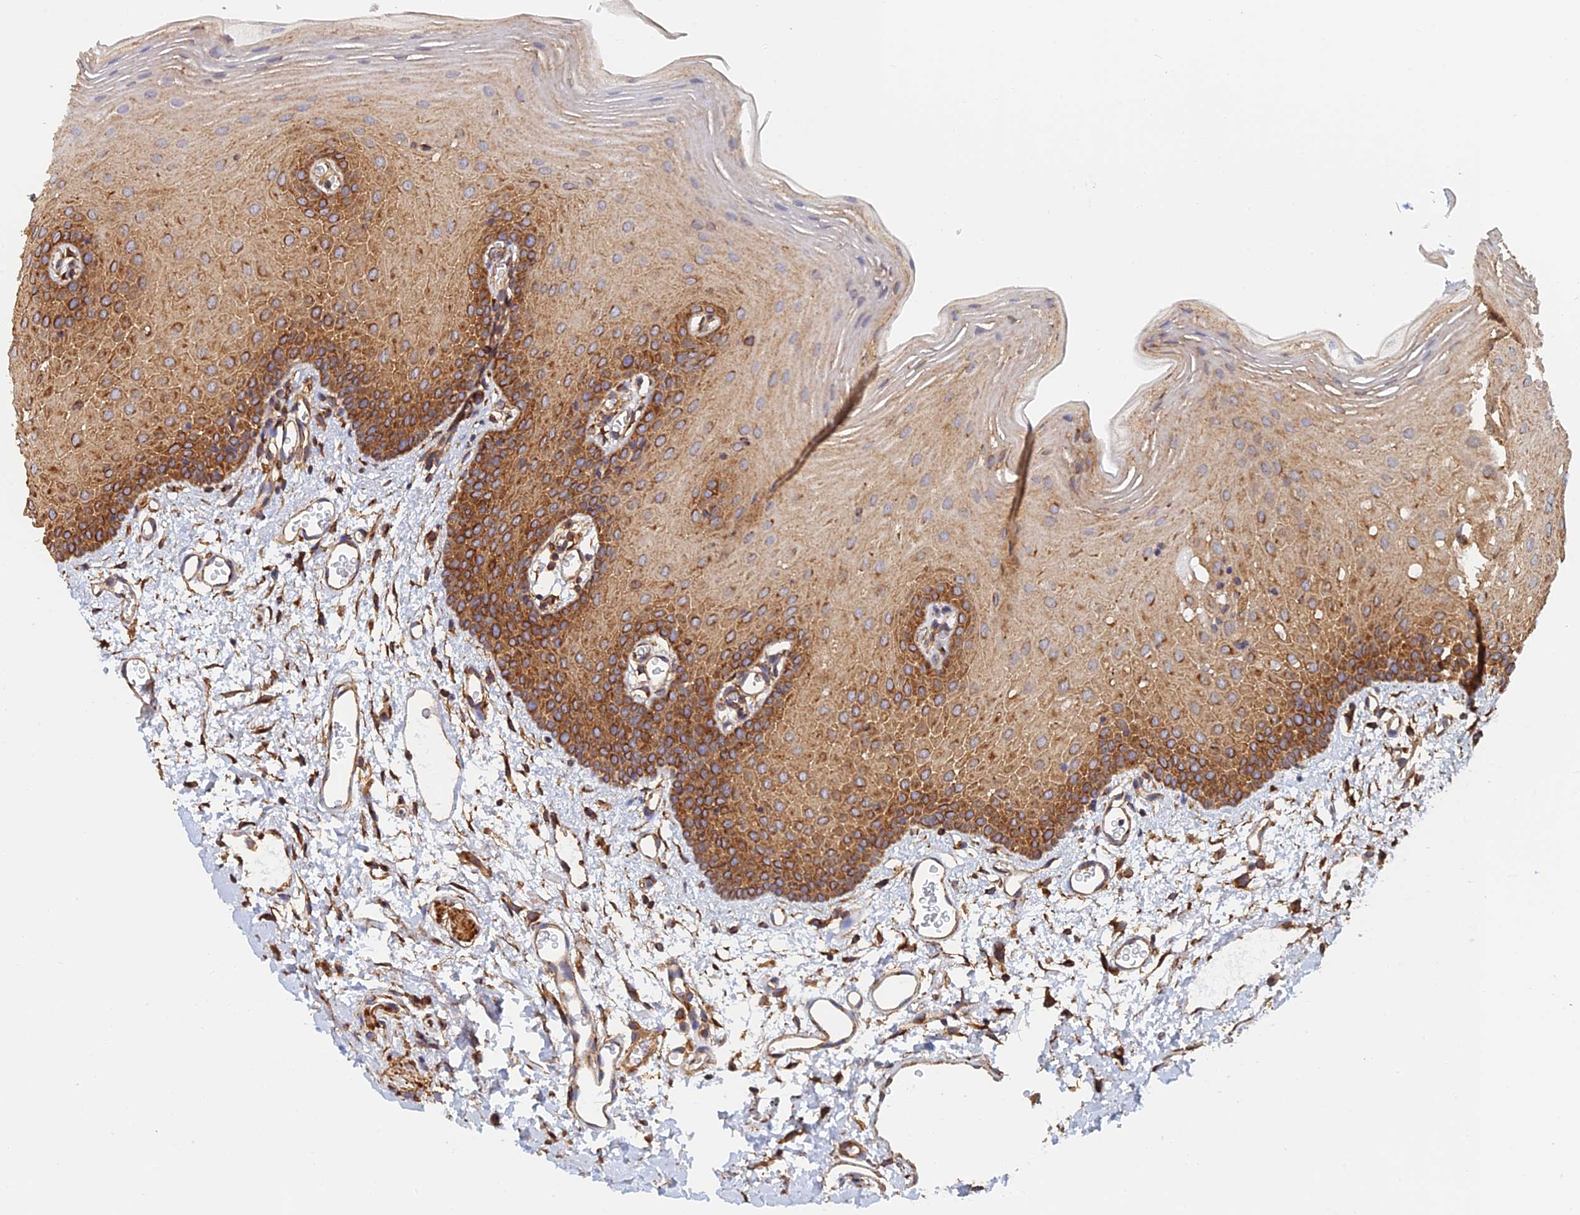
{"staining": {"intensity": "moderate", "quantity": ">75%", "location": "cytoplasmic/membranous"}, "tissue": "oral mucosa", "cell_type": "Squamous epithelial cells", "image_type": "normal", "snomed": [{"axis": "morphology", "description": "Normal tissue, NOS"}, {"axis": "topography", "description": "Oral tissue"}], "caption": "Immunohistochemistry (IHC) (DAB) staining of normal oral mucosa demonstrates moderate cytoplasmic/membranous protein staining in approximately >75% of squamous epithelial cells. (IHC, brightfield microscopy, high magnification).", "gene": "WBP11", "patient": {"sex": "female", "age": 70}}